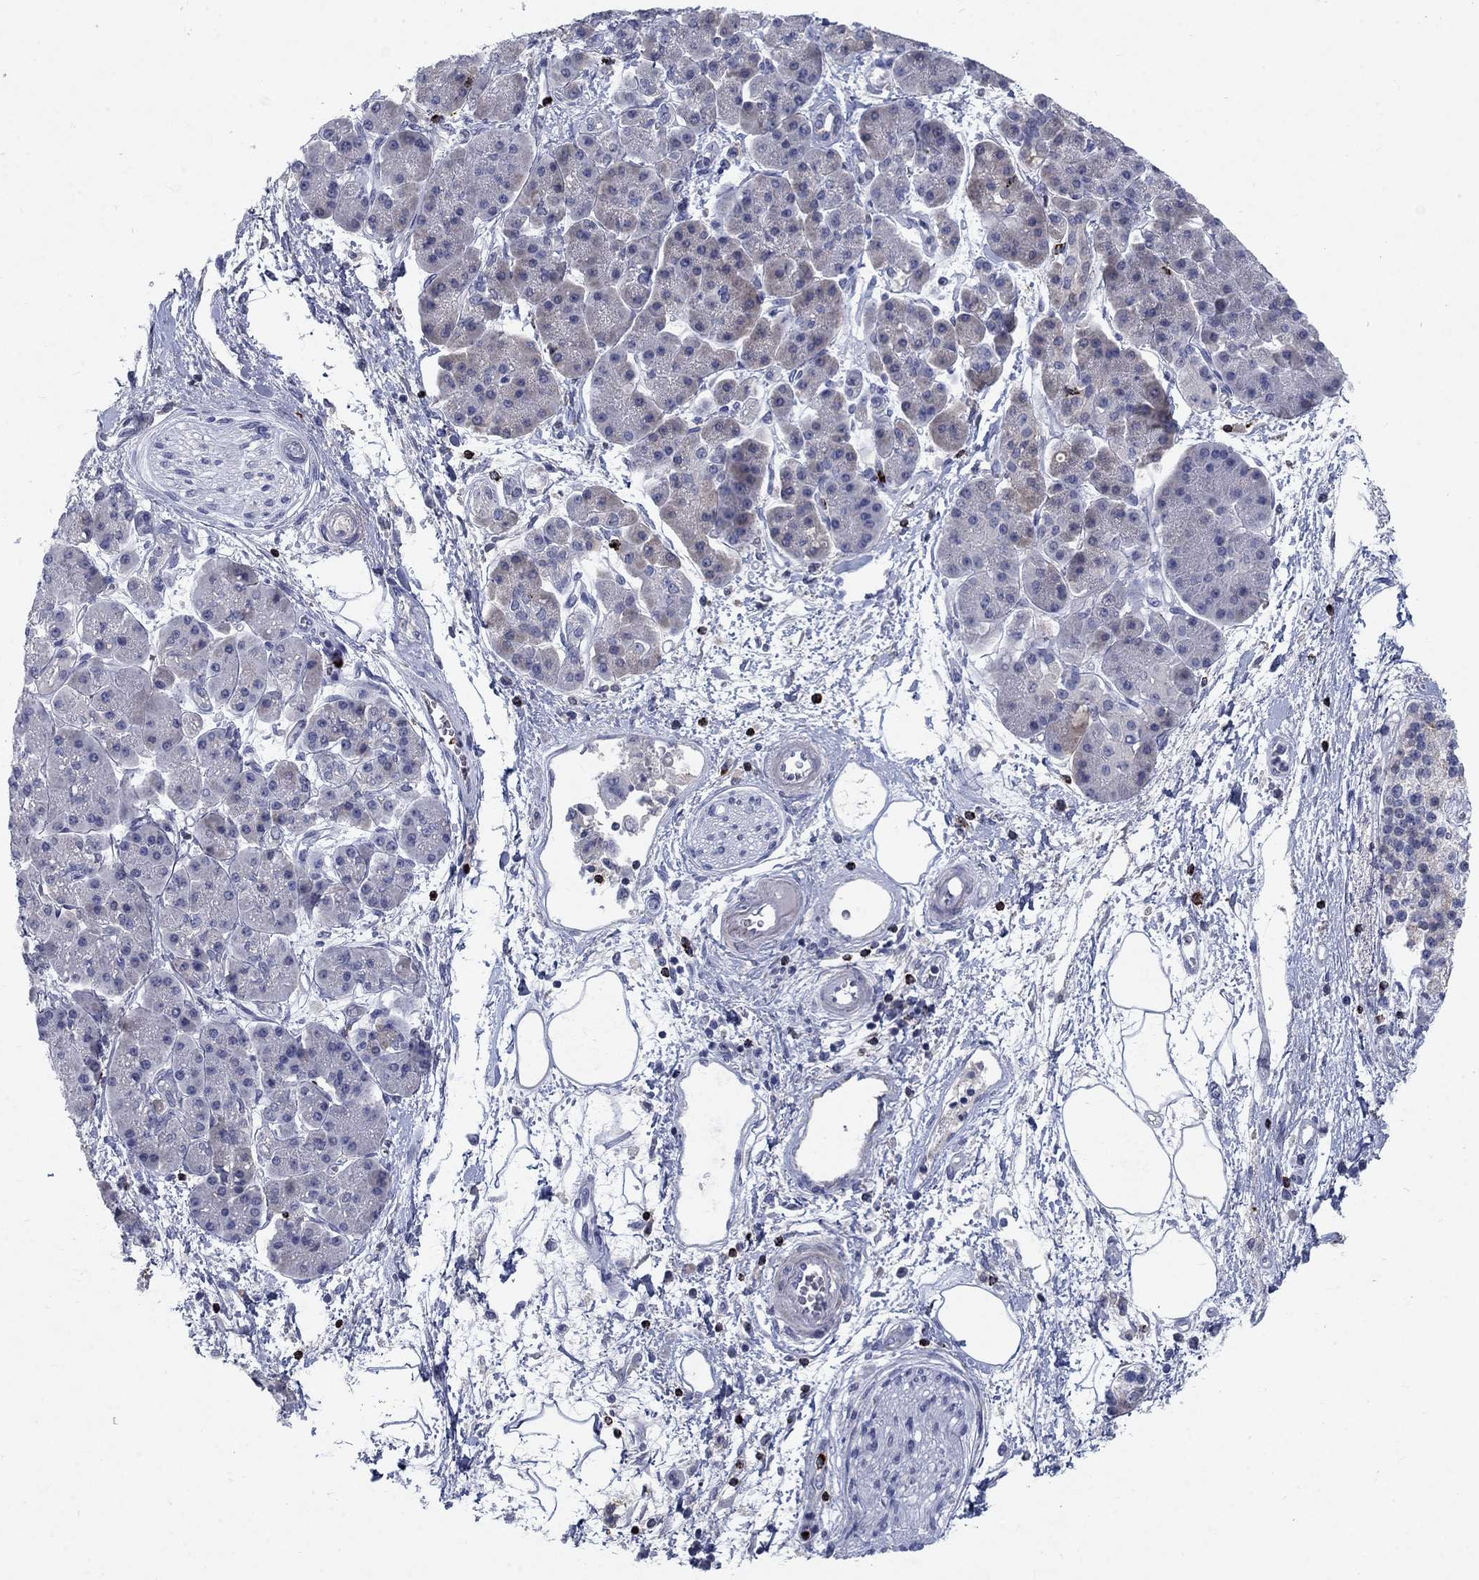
{"staining": {"intensity": "weak", "quantity": "<25%", "location": "cytoplasmic/membranous"}, "tissue": "pancreatic cancer", "cell_type": "Tumor cells", "image_type": "cancer", "snomed": [{"axis": "morphology", "description": "Adenocarcinoma, NOS"}, {"axis": "topography", "description": "Pancreas"}], "caption": "Immunohistochemical staining of pancreatic cancer (adenocarcinoma) shows no significant positivity in tumor cells. (Stains: DAB (3,3'-diaminobenzidine) immunohistochemistry with hematoxylin counter stain, Microscopy: brightfield microscopy at high magnification).", "gene": "GZMA", "patient": {"sex": "female", "age": 73}}